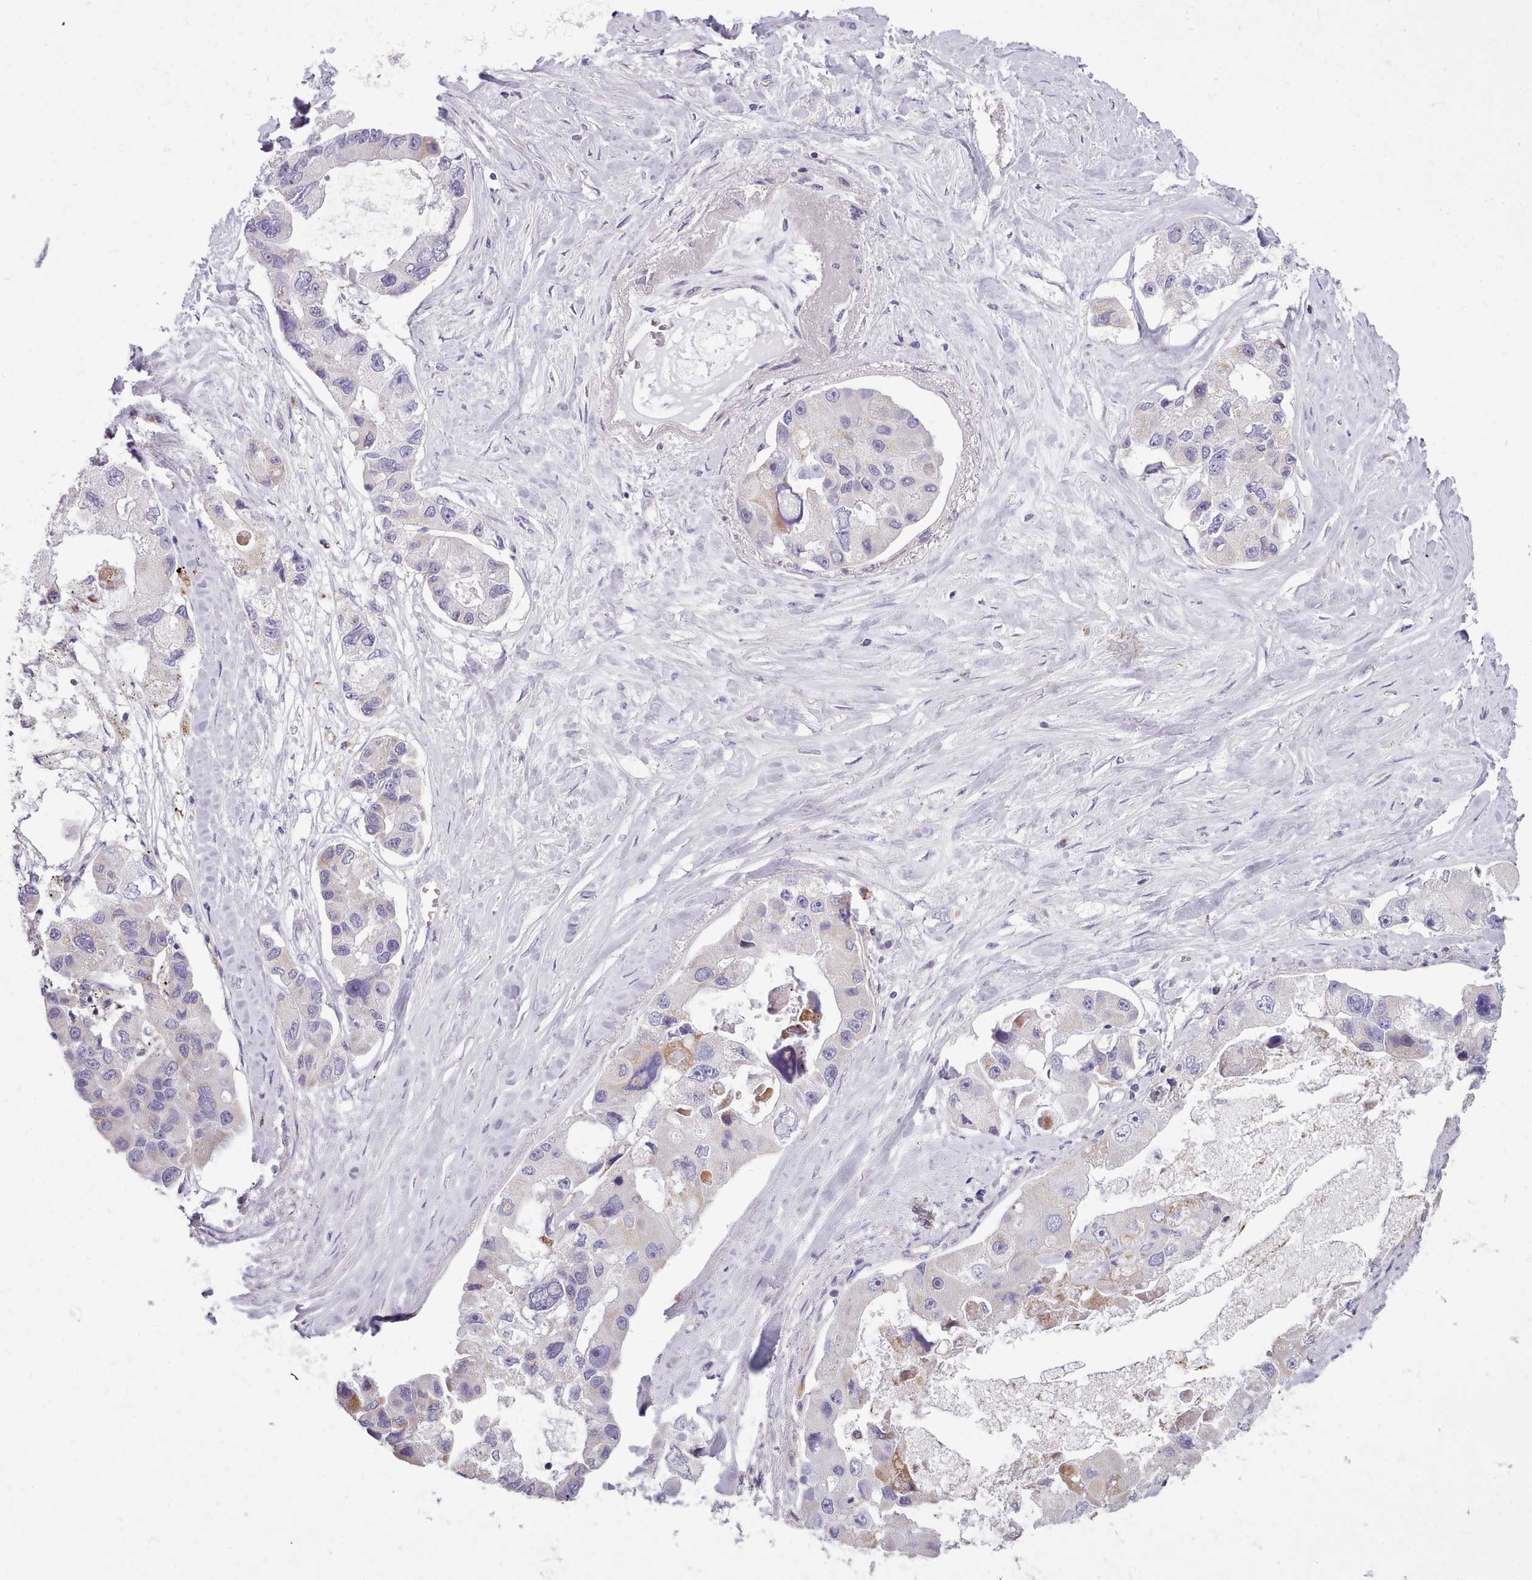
{"staining": {"intensity": "moderate", "quantity": "<25%", "location": "cytoplasmic/membranous"}, "tissue": "lung cancer", "cell_type": "Tumor cells", "image_type": "cancer", "snomed": [{"axis": "morphology", "description": "Adenocarcinoma, NOS"}, {"axis": "topography", "description": "Lung"}], "caption": "High-power microscopy captured an immunohistochemistry image of lung adenocarcinoma, revealing moderate cytoplasmic/membranous staining in approximately <25% of tumor cells. The staining is performed using DAB (3,3'-diaminobenzidine) brown chromogen to label protein expression. The nuclei are counter-stained blue using hematoxylin.", "gene": "SLC52A3", "patient": {"sex": "female", "age": 54}}